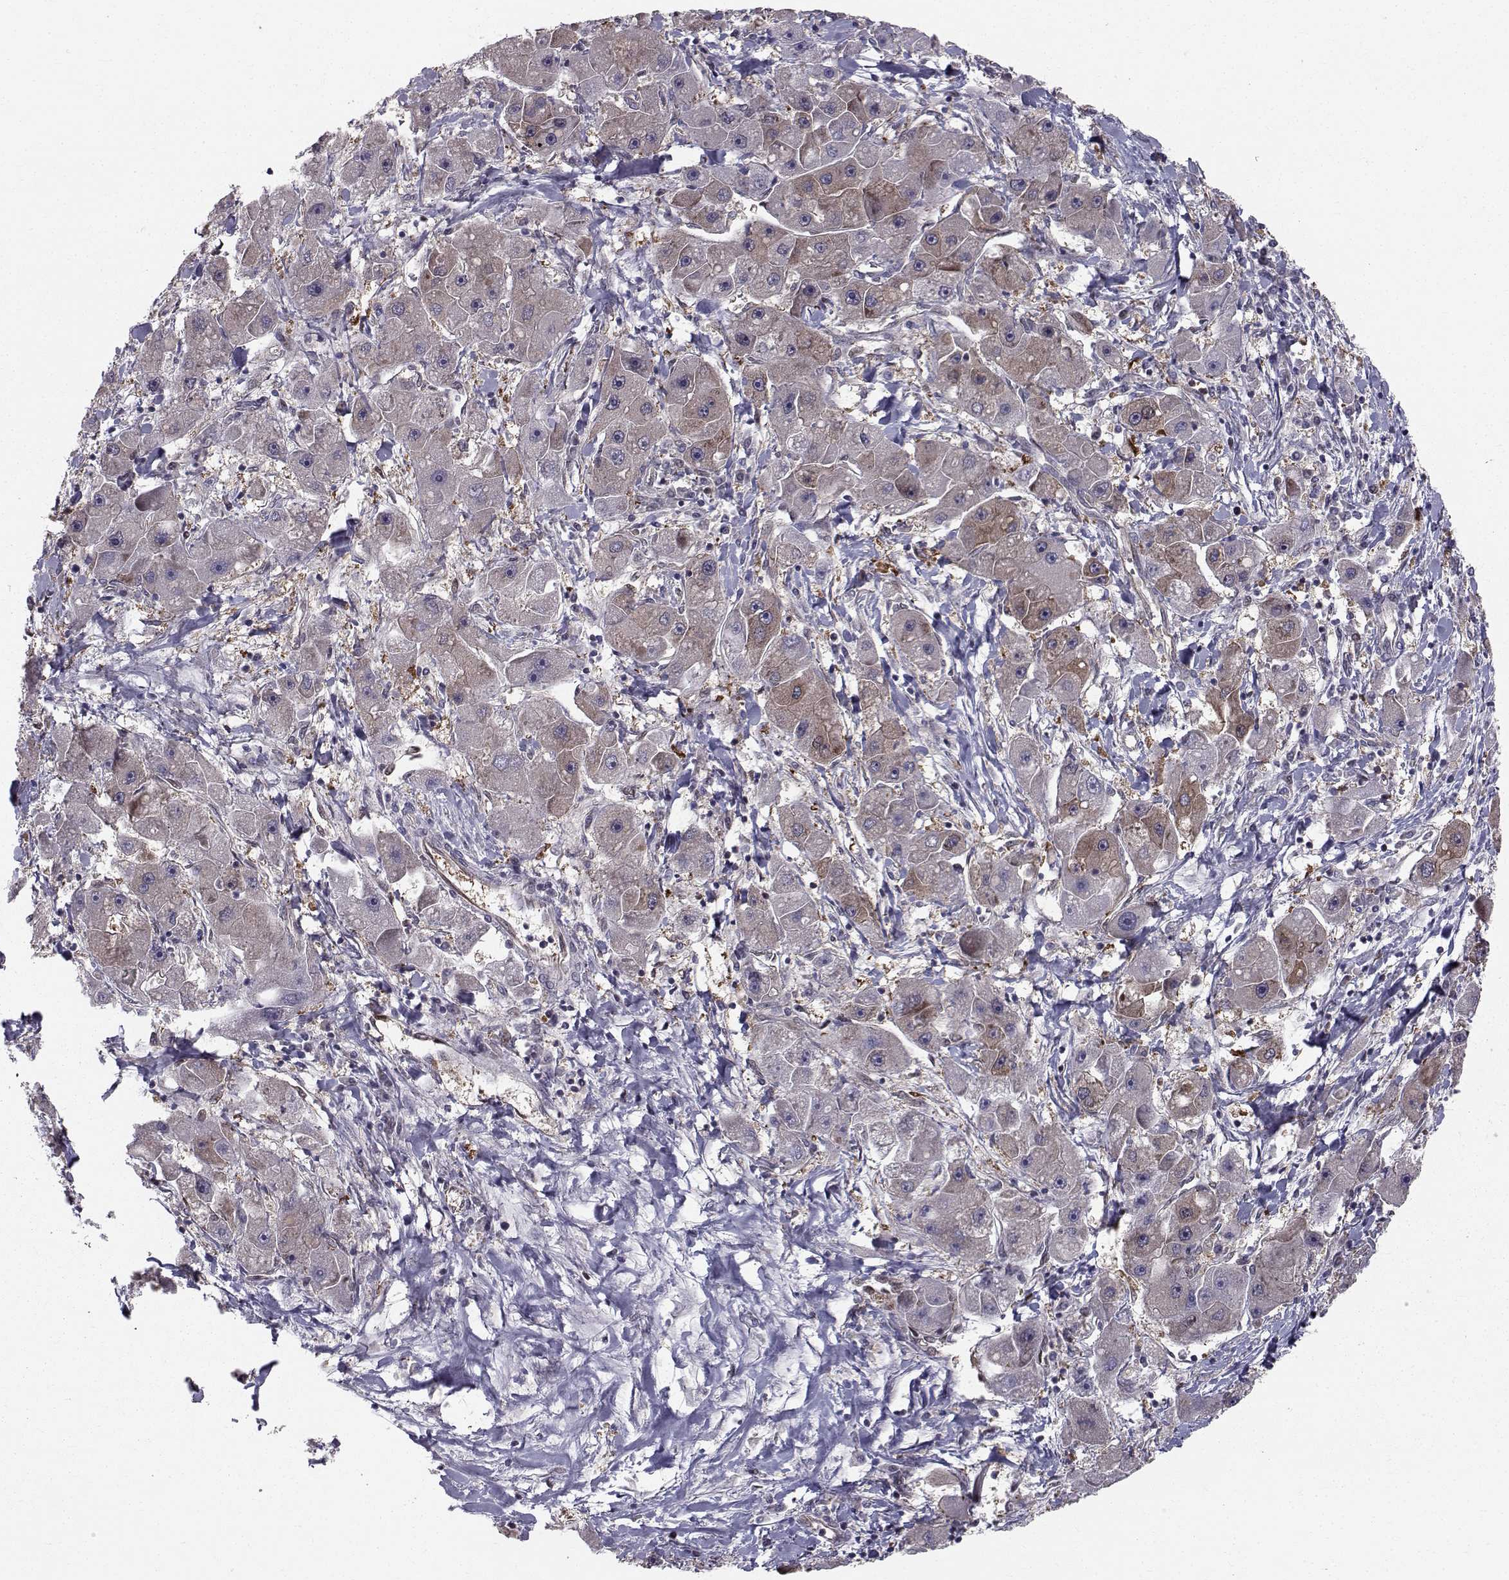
{"staining": {"intensity": "weak", "quantity": "<25%", "location": "cytoplasmic/membranous"}, "tissue": "liver cancer", "cell_type": "Tumor cells", "image_type": "cancer", "snomed": [{"axis": "morphology", "description": "Carcinoma, Hepatocellular, NOS"}, {"axis": "topography", "description": "Liver"}], "caption": "Liver cancer was stained to show a protein in brown. There is no significant staining in tumor cells.", "gene": "HSP90AB1", "patient": {"sex": "male", "age": 24}}